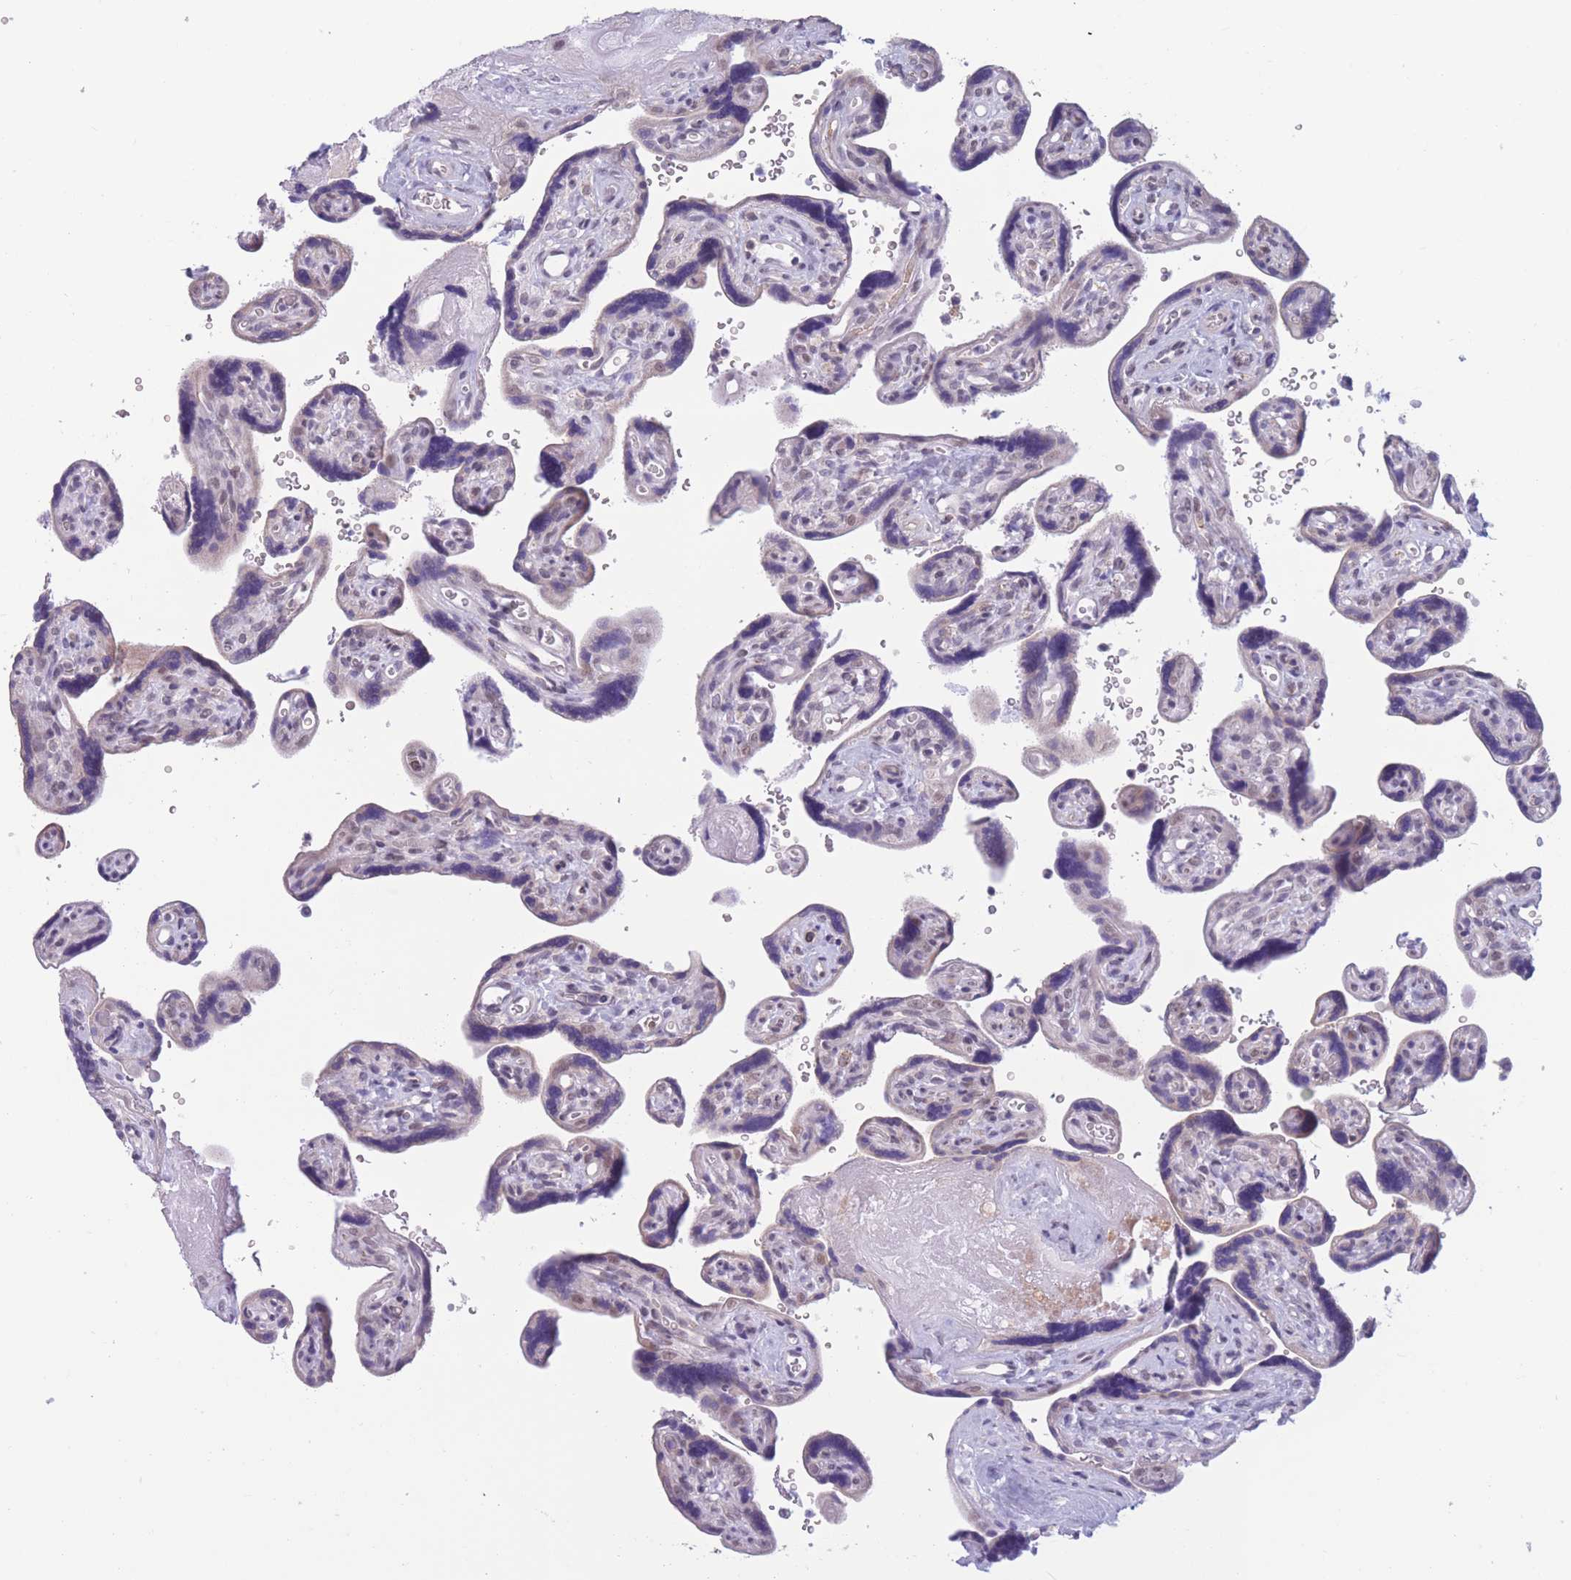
{"staining": {"intensity": "negative", "quantity": "none", "location": "none"}, "tissue": "placenta", "cell_type": "Decidual cells", "image_type": "normal", "snomed": [{"axis": "morphology", "description": "Normal tissue, NOS"}, {"axis": "topography", "description": "Placenta"}], "caption": "A photomicrograph of human placenta is negative for staining in decidual cells. (DAB (3,3'-diaminobenzidine) immunohistochemistry (IHC), high magnification).", "gene": "PODXL", "patient": {"sex": "female", "age": 39}}